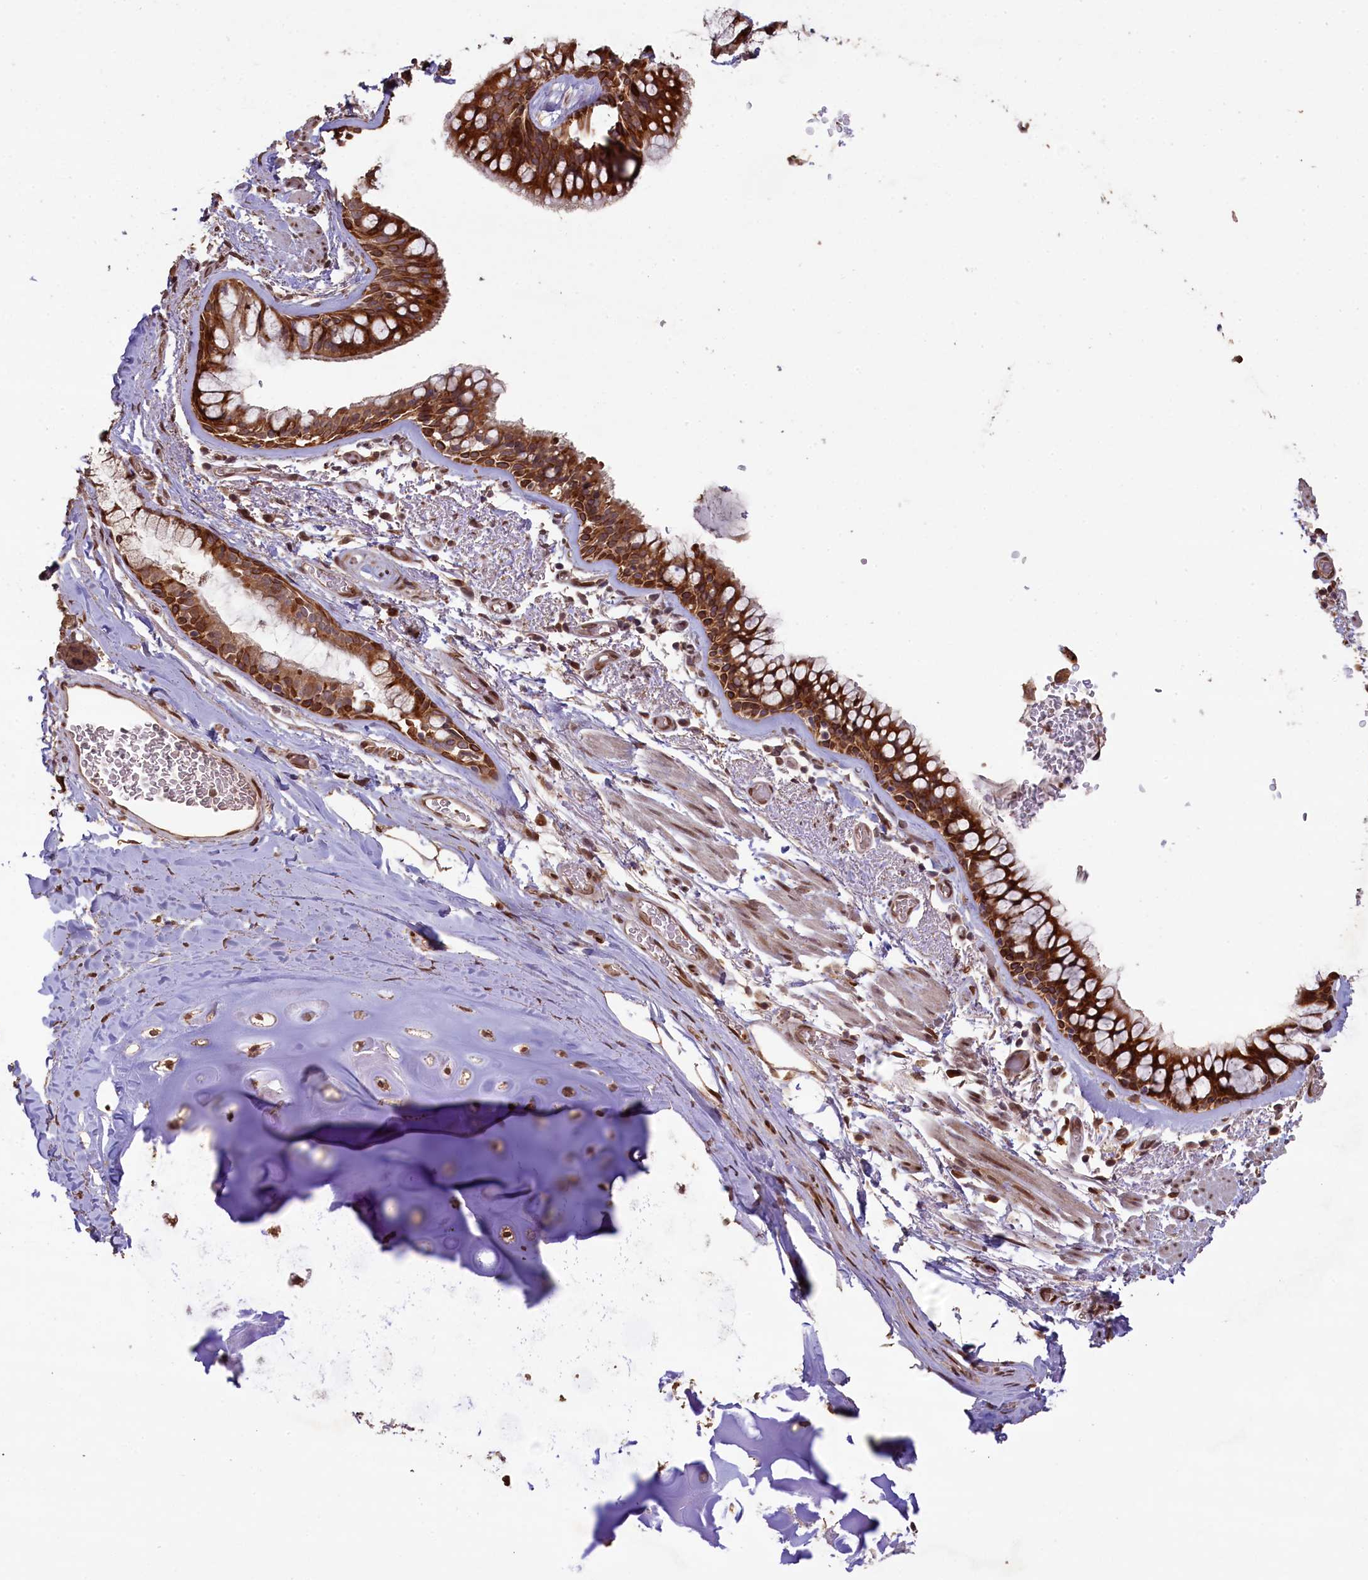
{"staining": {"intensity": "moderate", "quantity": ">75%", "location": "cytoplasmic/membranous"}, "tissue": "bronchus", "cell_type": "Respiratory epithelial cells", "image_type": "normal", "snomed": [{"axis": "morphology", "description": "Normal tissue, NOS"}, {"axis": "topography", "description": "Bronchus"}], "caption": "Moderate cytoplasmic/membranous expression for a protein is seen in about >75% of respiratory epithelial cells of unremarkable bronchus using IHC.", "gene": "SLC38A7", "patient": {"sex": "male", "age": 65}}